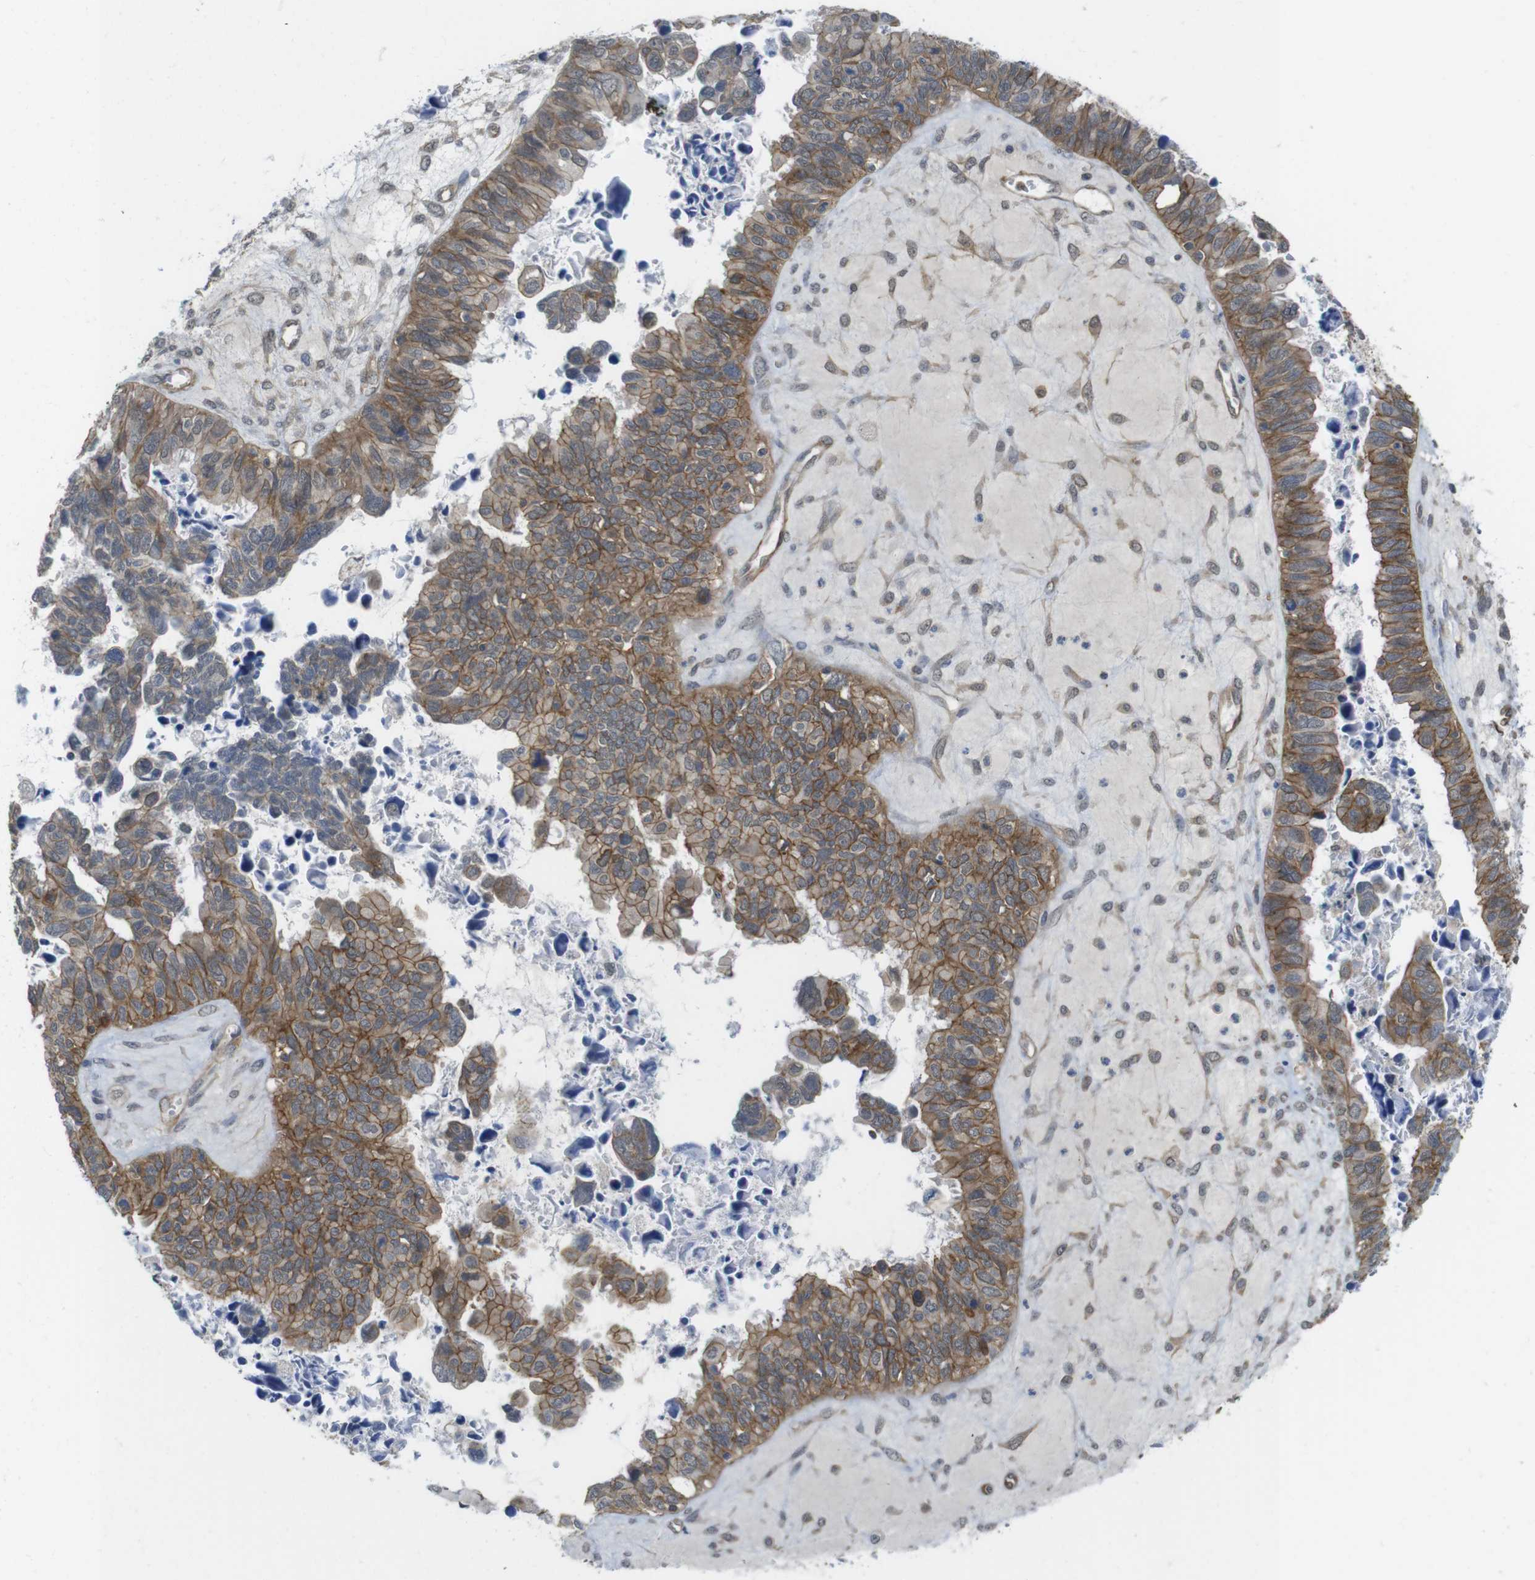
{"staining": {"intensity": "moderate", "quantity": ">75%", "location": "cytoplasmic/membranous"}, "tissue": "ovarian cancer", "cell_type": "Tumor cells", "image_type": "cancer", "snomed": [{"axis": "morphology", "description": "Cystadenocarcinoma, serous, NOS"}, {"axis": "topography", "description": "Ovary"}], "caption": "Protein staining of serous cystadenocarcinoma (ovarian) tissue reveals moderate cytoplasmic/membranous positivity in about >75% of tumor cells.", "gene": "ZDHHC5", "patient": {"sex": "female", "age": 79}}